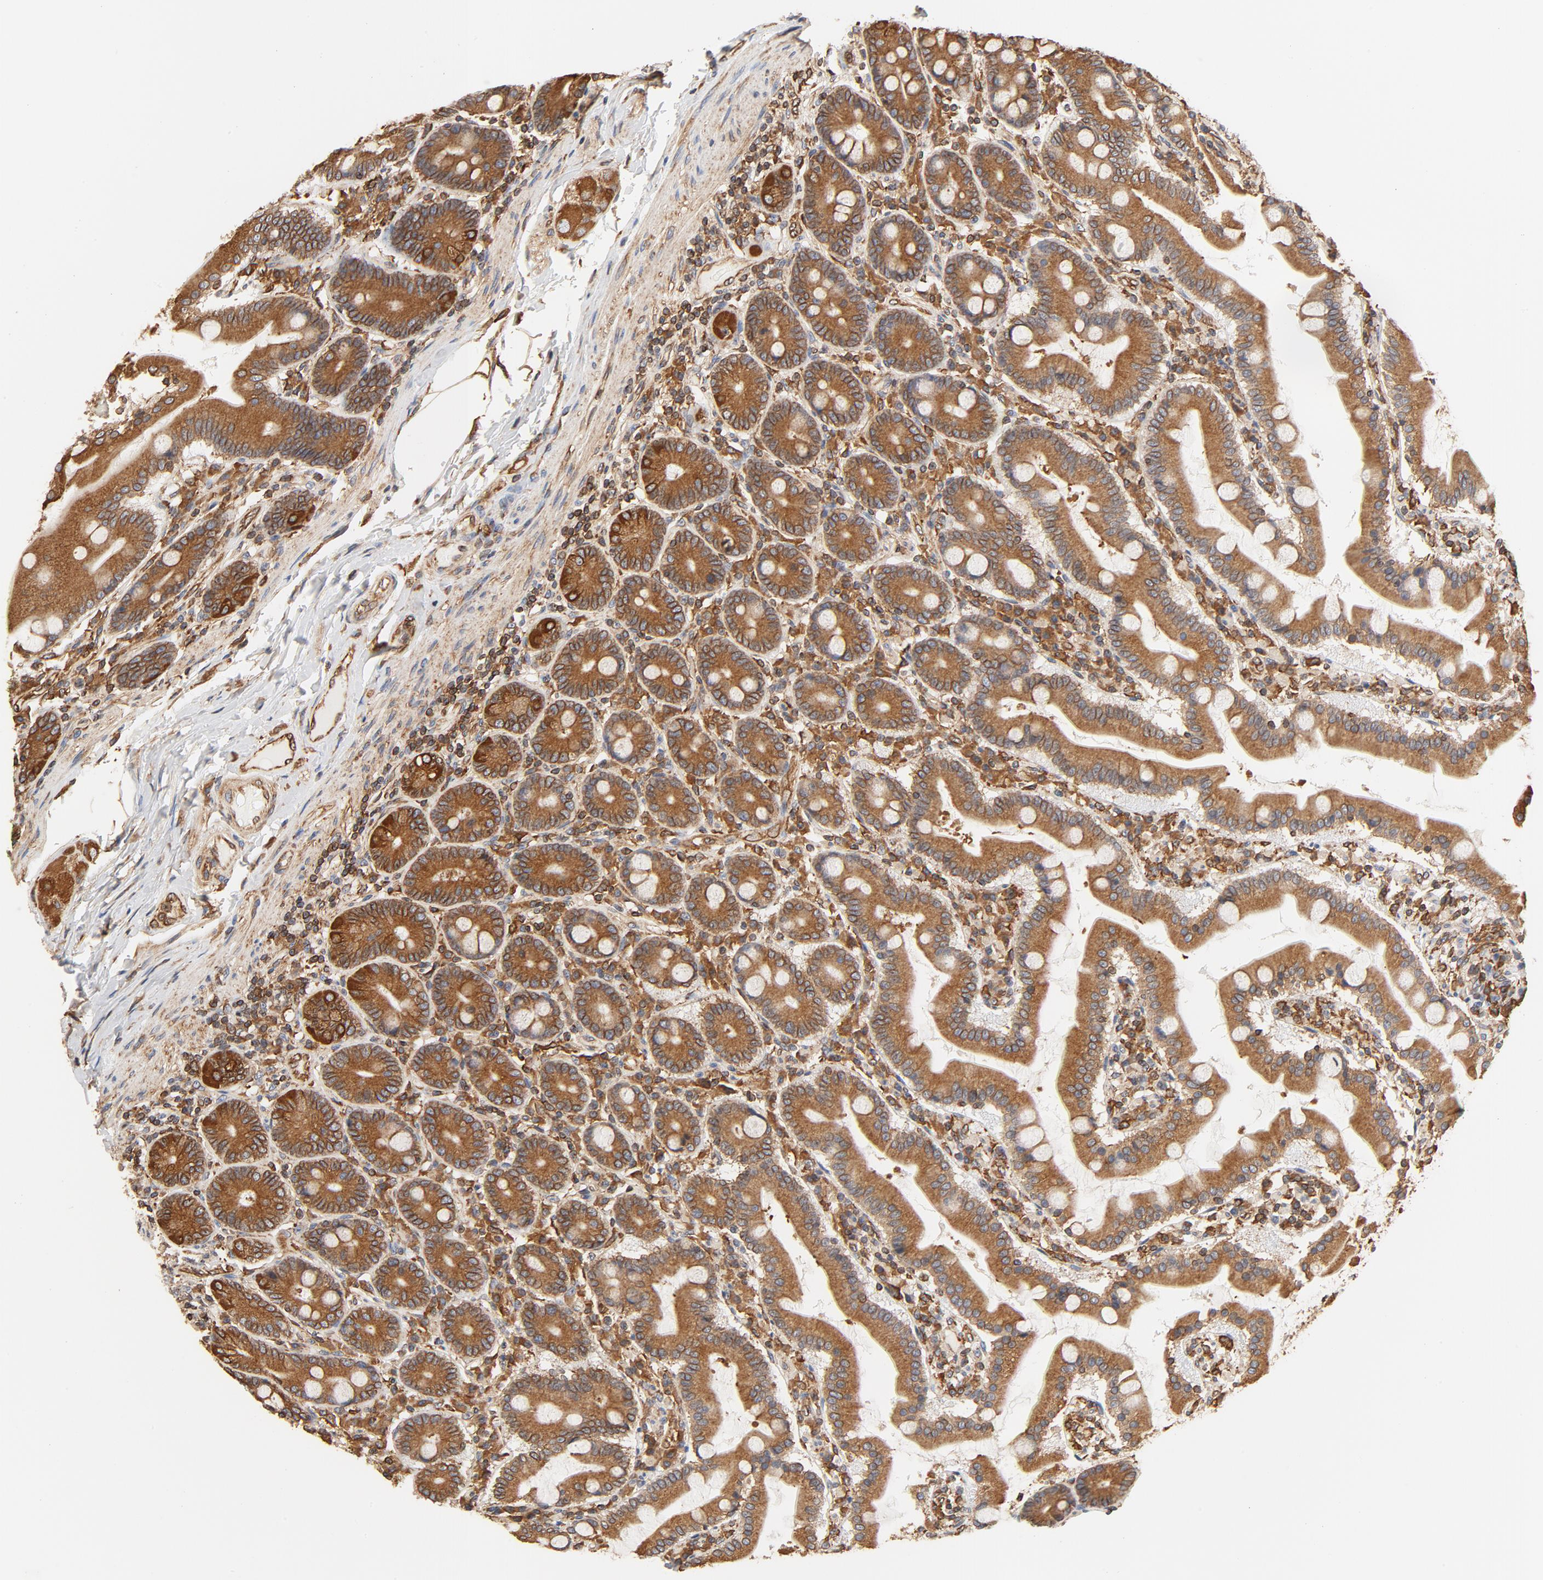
{"staining": {"intensity": "strong", "quantity": ">75%", "location": "cytoplasmic/membranous"}, "tissue": "duodenum", "cell_type": "Glandular cells", "image_type": "normal", "snomed": [{"axis": "morphology", "description": "Normal tissue, NOS"}, {"axis": "topography", "description": "Duodenum"}], "caption": "High-magnification brightfield microscopy of unremarkable duodenum stained with DAB (brown) and counterstained with hematoxylin (blue). glandular cells exhibit strong cytoplasmic/membranous expression is present in about>75% of cells. (Brightfield microscopy of DAB IHC at high magnification).", "gene": "BCAP31", "patient": {"sex": "female", "age": 64}}